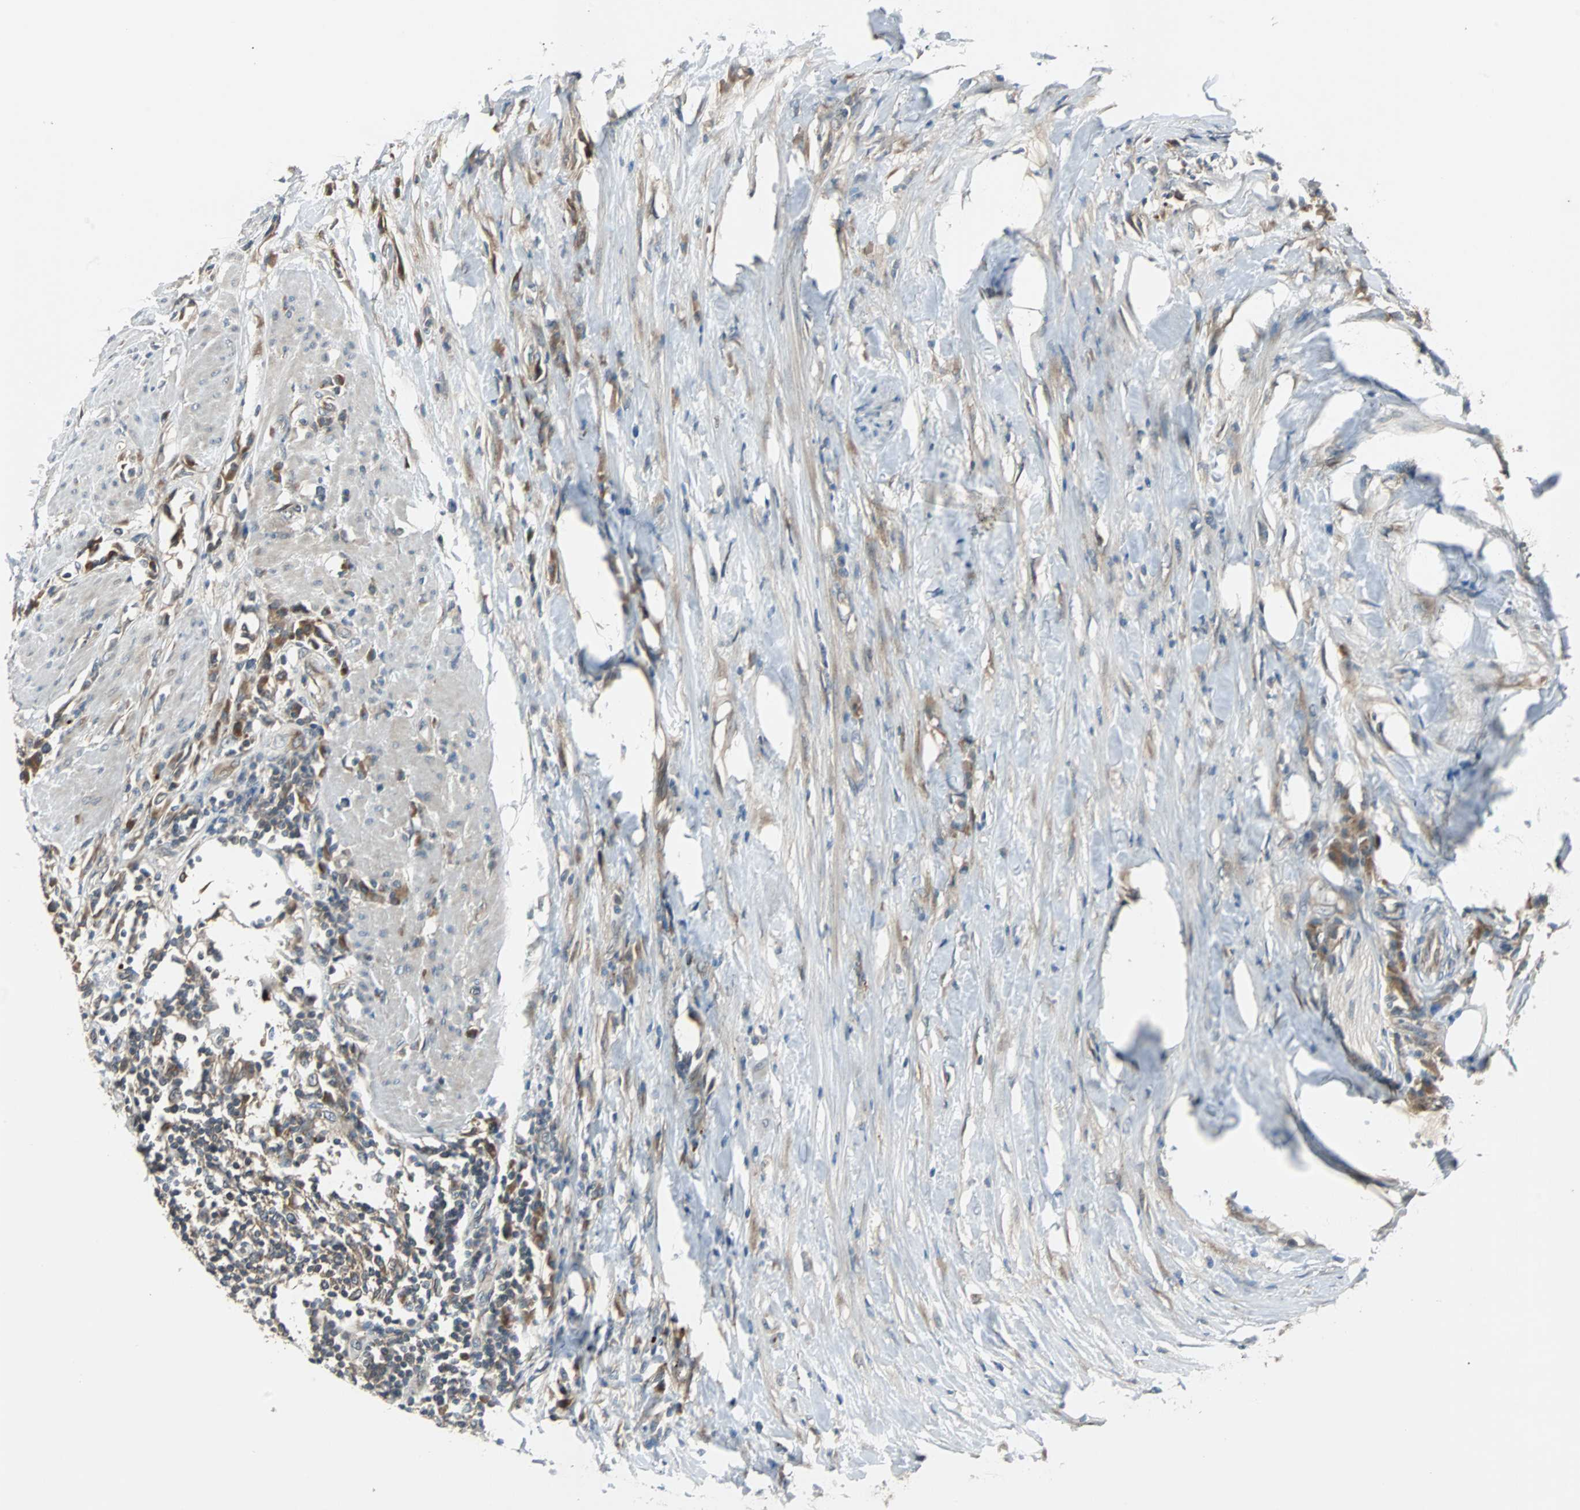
{"staining": {"intensity": "moderate", "quantity": ">75%", "location": "cytoplasmic/membranous"}, "tissue": "urothelial cancer", "cell_type": "Tumor cells", "image_type": "cancer", "snomed": [{"axis": "morphology", "description": "Urothelial carcinoma, High grade"}, {"axis": "topography", "description": "Urinary bladder"}], "caption": "IHC (DAB (3,3'-diaminobenzidine)) staining of human high-grade urothelial carcinoma displays moderate cytoplasmic/membranous protein positivity in about >75% of tumor cells. The protein of interest is stained brown, and the nuclei are stained in blue (DAB IHC with brightfield microscopy, high magnification).", "gene": "ARF1", "patient": {"sex": "male", "age": 61}}